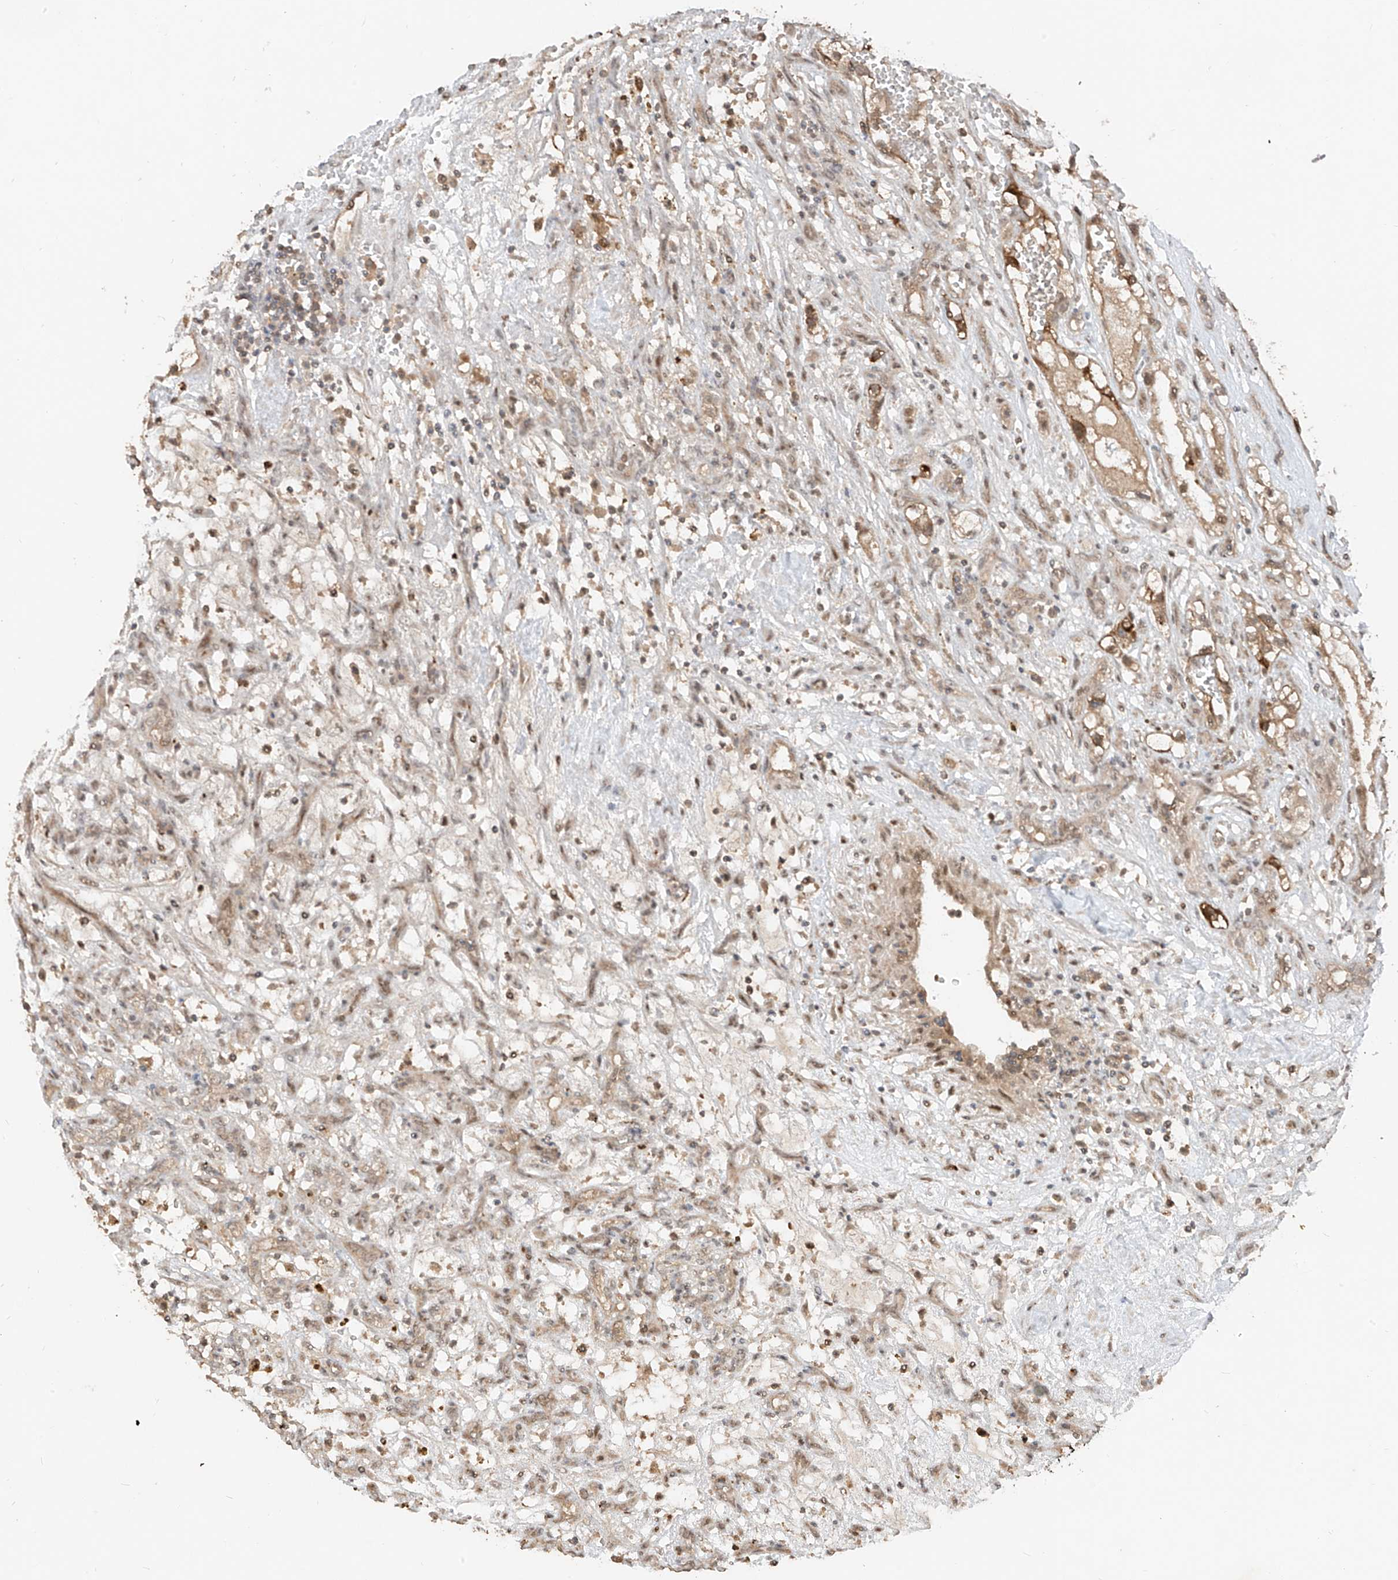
{"staining": {"intensity": "negative", "quantity": "none", "location": "none"}, "tissue": "renal cancer", "cell_type": "Tumor cells", "image_type": "cancer", "snomed": [{"axis": "morphology", "description": "Adenocarcinoma, NOS"}, {"axis": "topography", "description": "Kidney"}], "caption": "High power microscopy image of an immunohistochemistry (IHC) micrograph of renal cancer, revealing no significant positivity in tumor cells. The staining is performed using DAB brown chromogen with nuclei counter-stained in using hematoxylin.", "gene": "COLGALT2", "patient": {"sex": "female", "age": 57}}